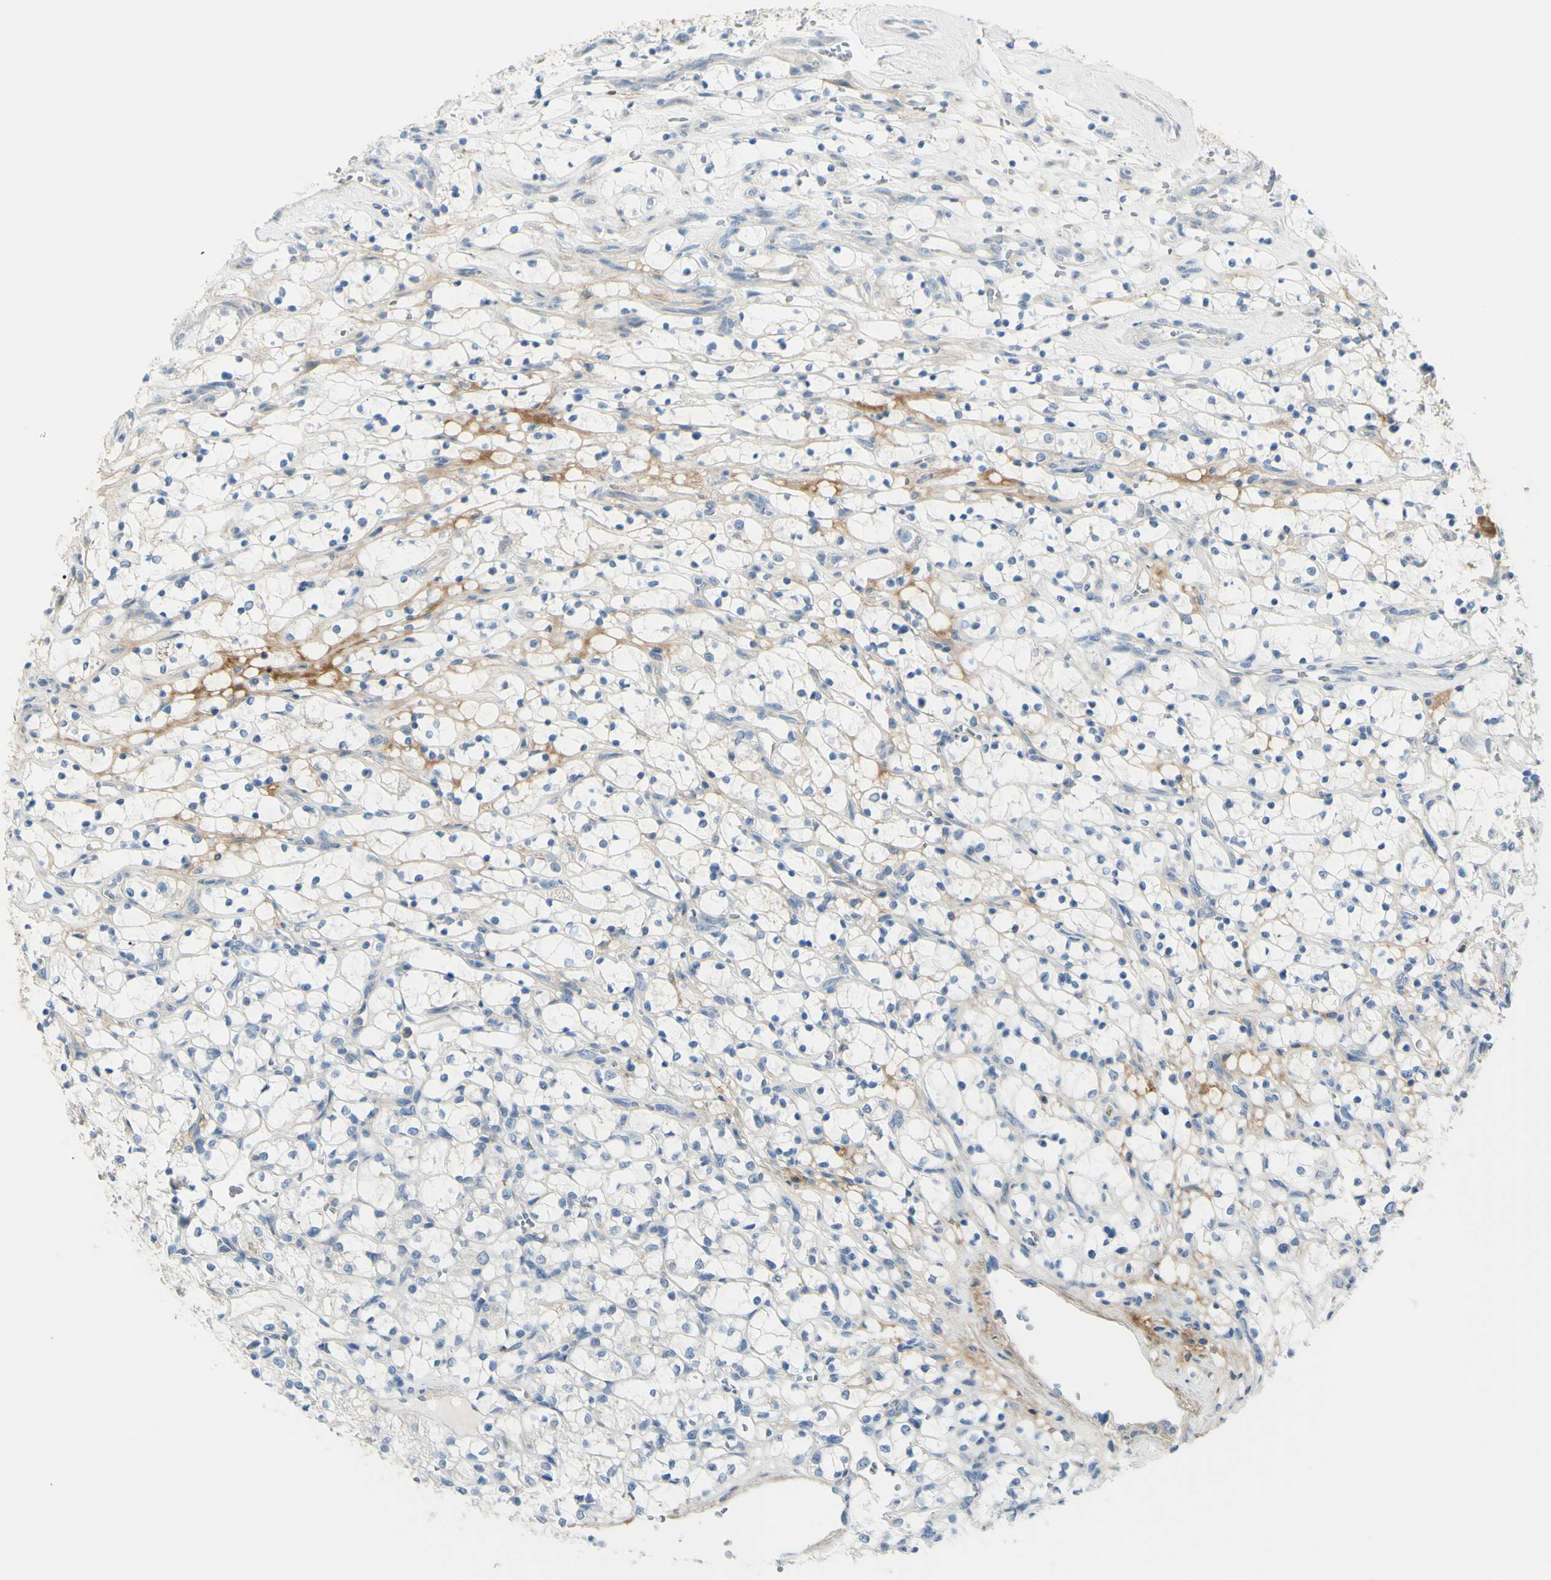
{"staining": {"intensity": "weak", "quantity": "<25%", "location": "cytoplasmic/membranous"}, "tissue": "renal cancer", "cell_type": "Tumor cells", "image_type": "cancer", "snomed": [{"axis": "morphology", "description": "Adenocarcinoma, NOS"}, {"axis": "topography", "description": "Kidney"}], "caption": "DAB (3,3'-diaminobenzidine) immunohistochemical staining of adenocarcinoma (renal) displays no significant positivity in tumor cells.", "gene": "NCBP2L", "patient": {"sex": "female", "age": 69}}